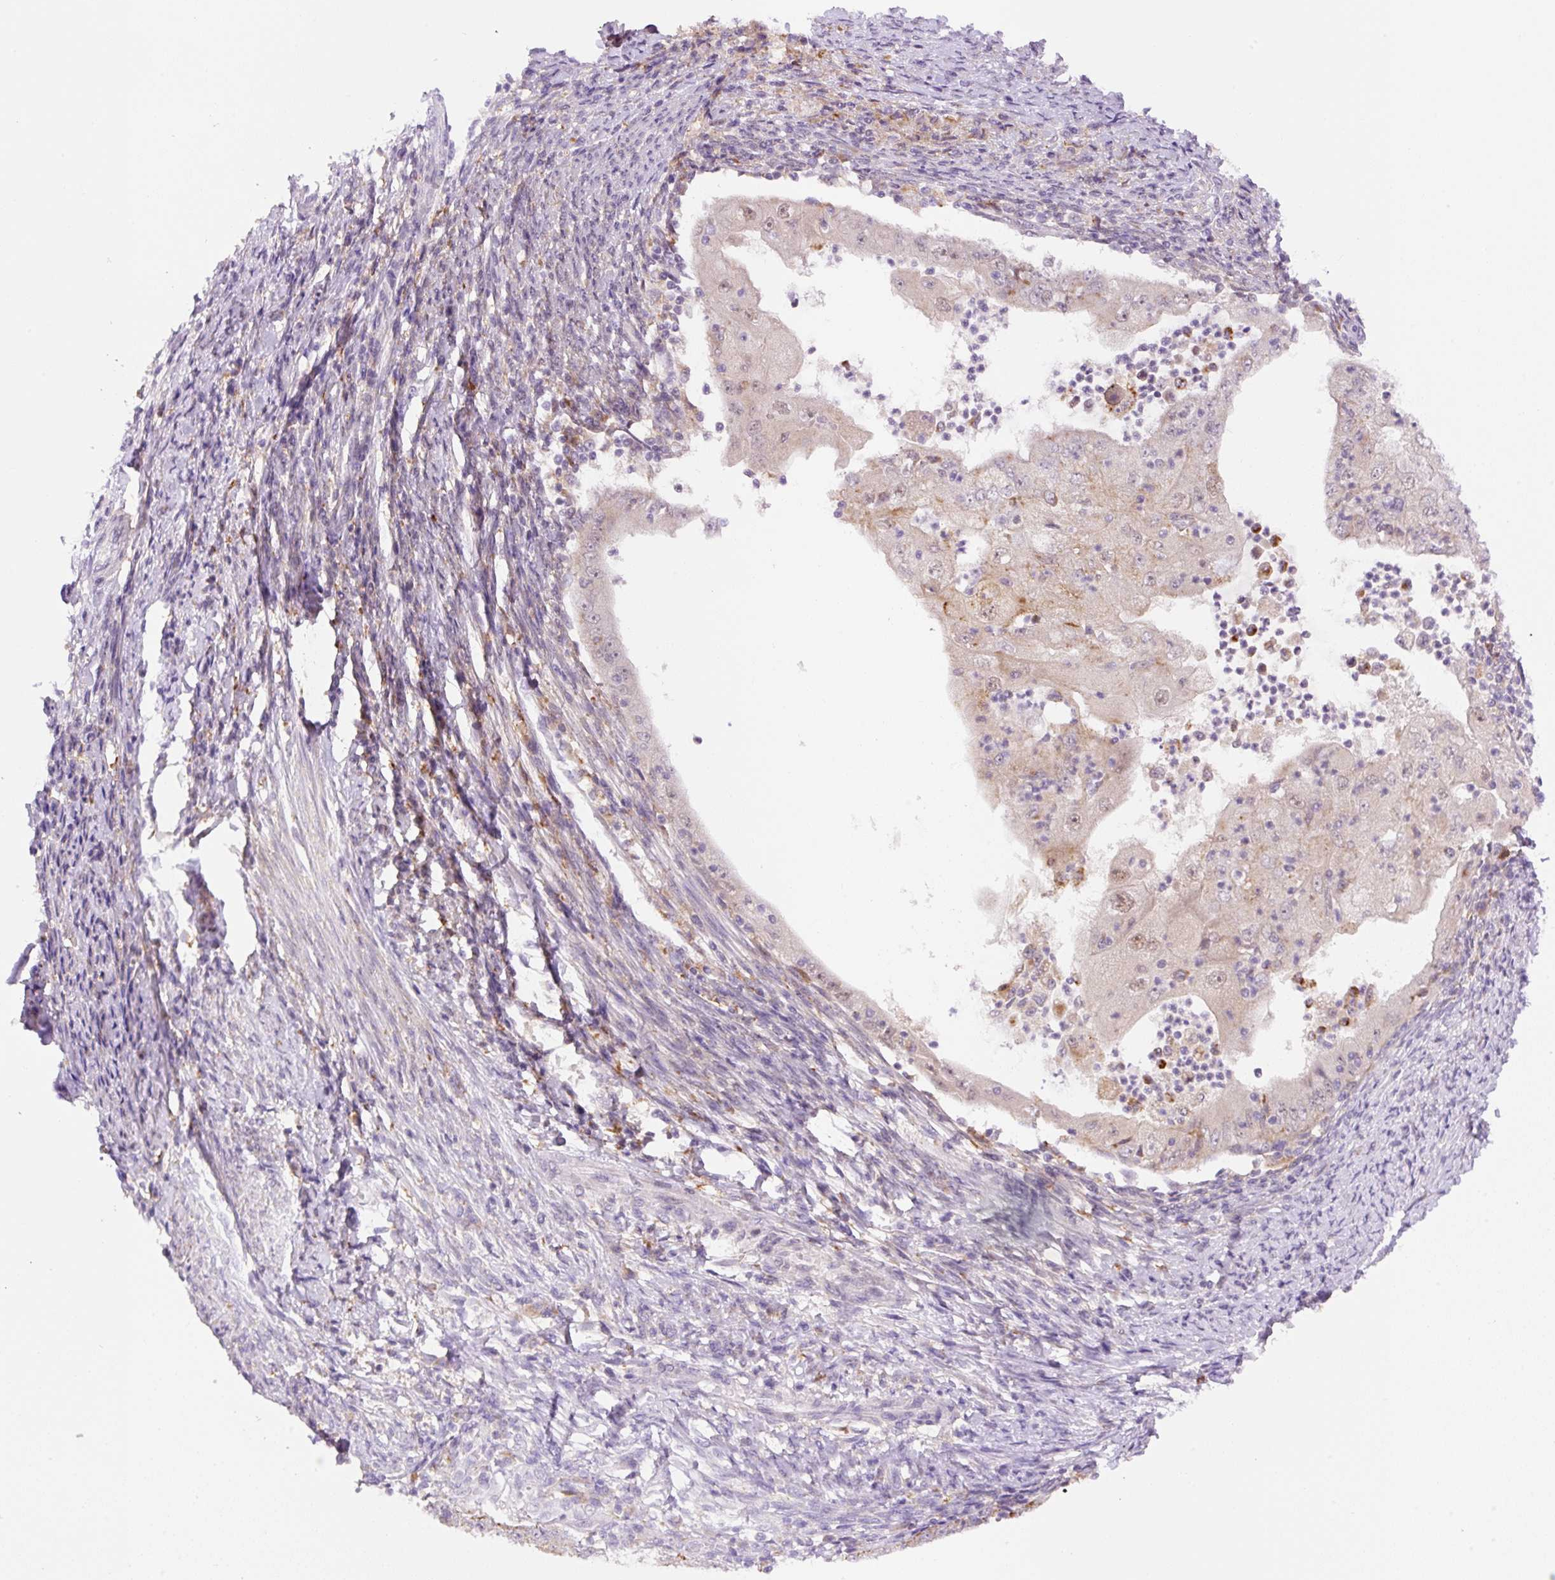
{"staining": {"intensity": "moderate", "quantity": "25%-75%", "location": "cytoplasmic/membranous"}, "tissue": "endometrial cancer", "cell_type": "Tumor cells", "image_type": "cancer", "snomed": [{"axis": "morphology", "description": "Adenocarcinoma, NOS"}, {"axis": "topography", "description": "Endometrium"}], "caption": "Immunohistochemical staining of human endometrial cancer (adenocarcinoma) demonstrates moderate cytoplasmic/membranous protein staining in about 25%-75% of tumor cells.", "gene": "CEBPZOS", "patient": {"sex": "female", "age": 70}}